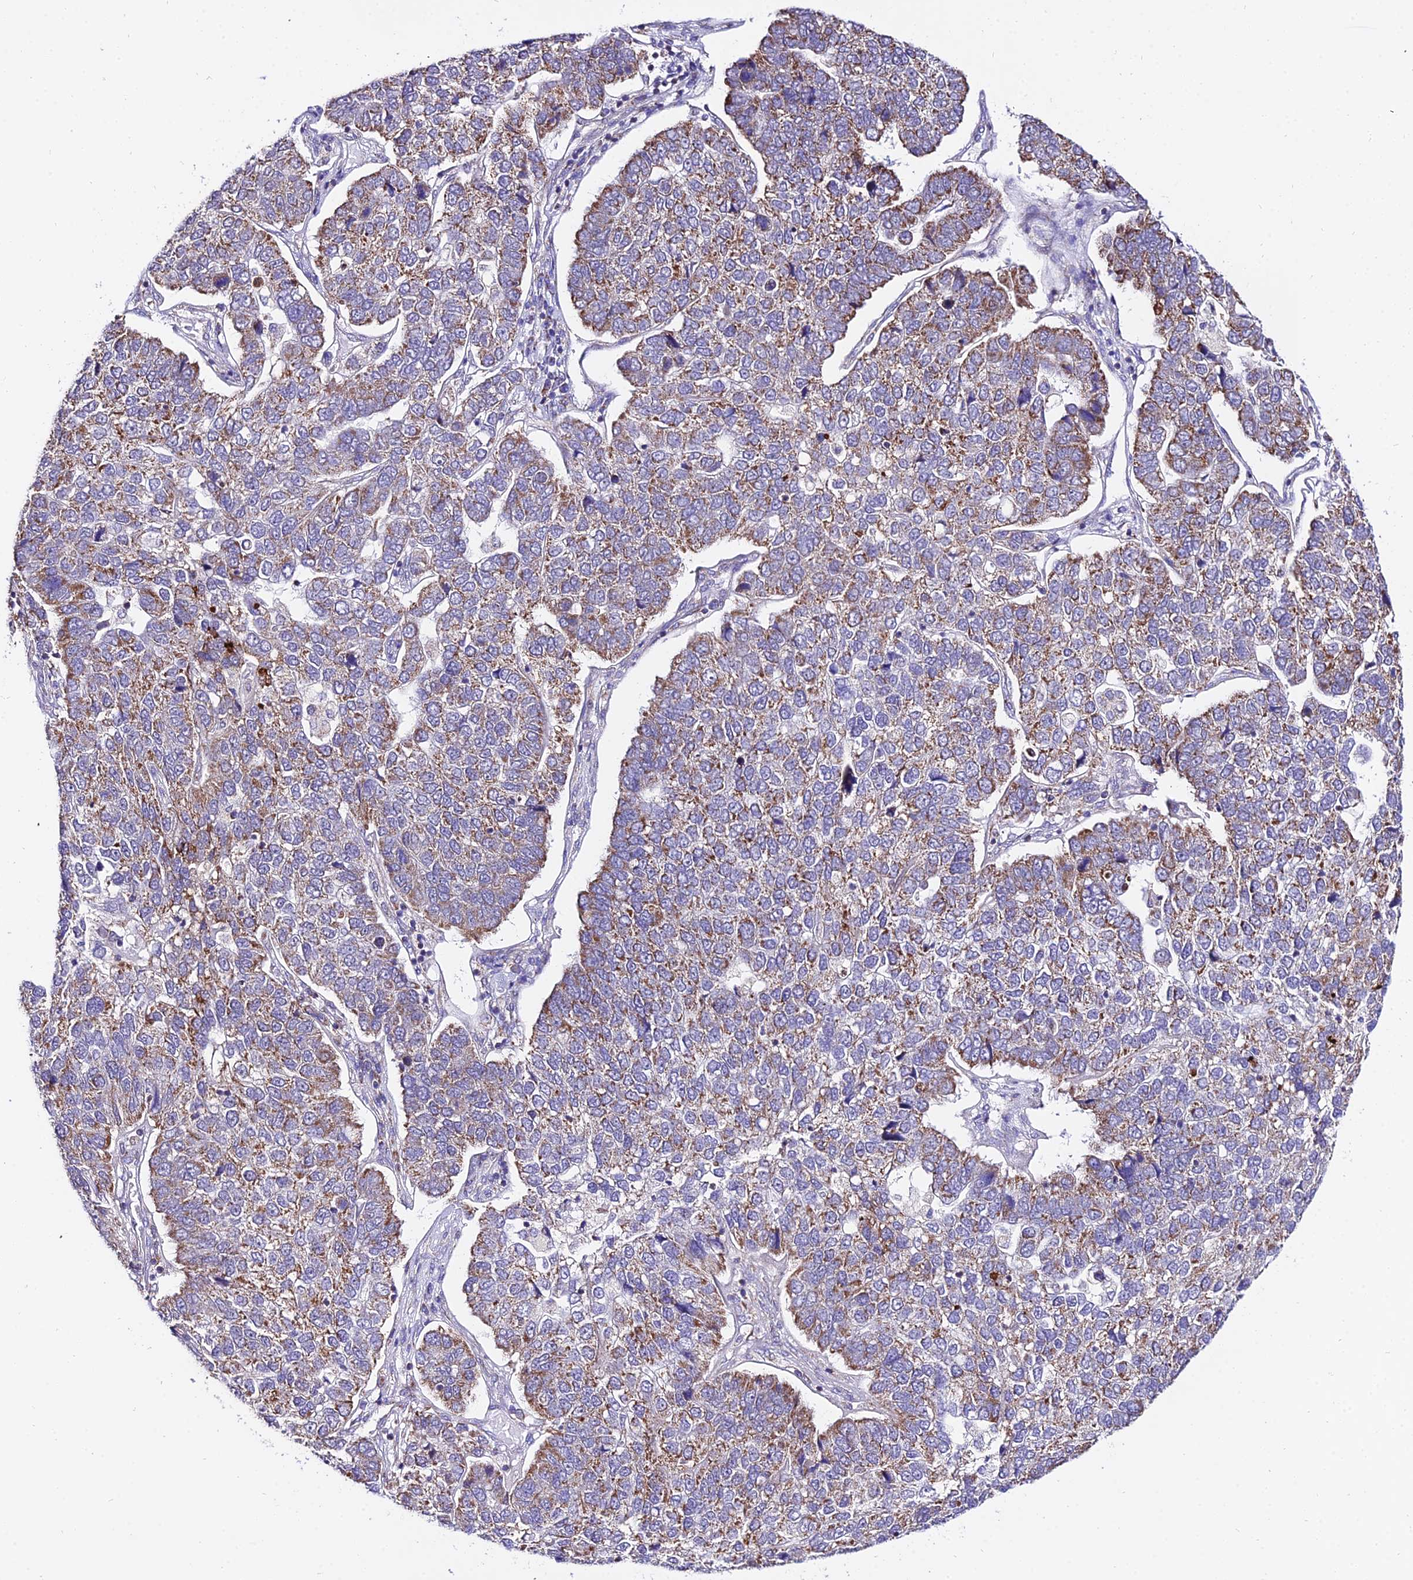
{"staining": {"intensity": "moderate", "quantity": "25%-75%", "location": "cytoplasmic/membranous"}, "tissue": "pancreatic cancer", "cell_type": "Tumor cells", "image_type": "cancer", "snomed": [{"axis": "morphology", "description": "Adenocarcinoma, NOS"}, {"axis": "topography", "description": "Pancreas"}], "caption": "High-magnification brightfield microscopy of adenocarcinoma (pancreatic) stained with DAB (3,3'-diaminobenzidine) (brown) and counterstained with hematoxylin (blue). tumor cells exhibit moderate cytoplasmic/membranous staining is identified in about25%-75% of cells.", "gene": "ATP5PB", "patient": {"sex": "female", "age": 61}}